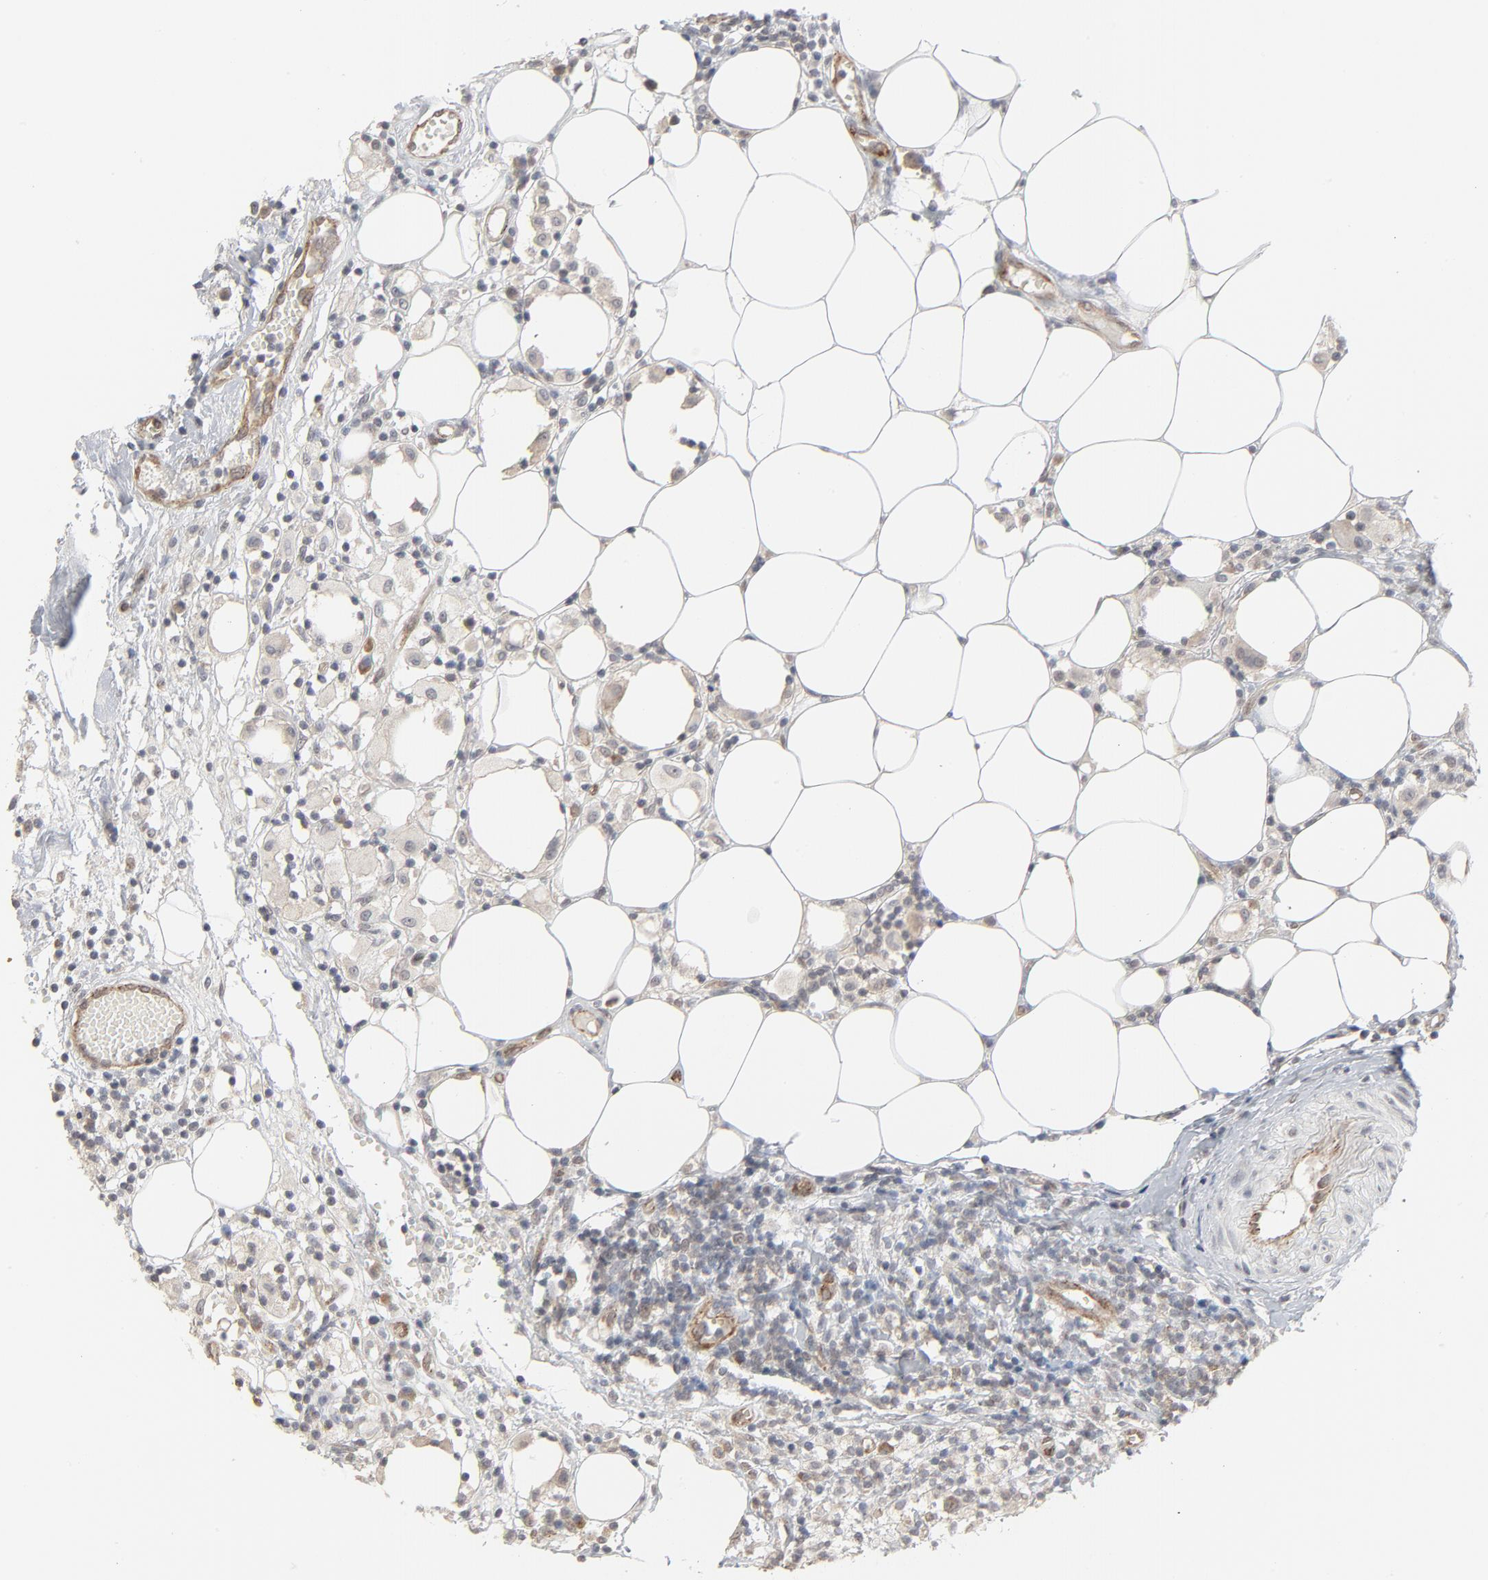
{"staining": {"intensity": "weak", "quantity": "25%-75%", "location": "cytoplasmic/membranous"}, "tissue": "thyroid cancer", "cell_type": "Tumor cells", "image_type": "cancer", "snomed": [{"axis": "morphology", "description": "Carcinoma, NOS"}, {"axis": "topography", "description": "Thyroid gland"}], "caption": "This is an image of IHC staining of thyroid cancer, which shows weak positivity in the cytoplasmic/membranous of tumor cells.", "gene": "ITPR3", "patient": {"sex": "female", "age": 77}}